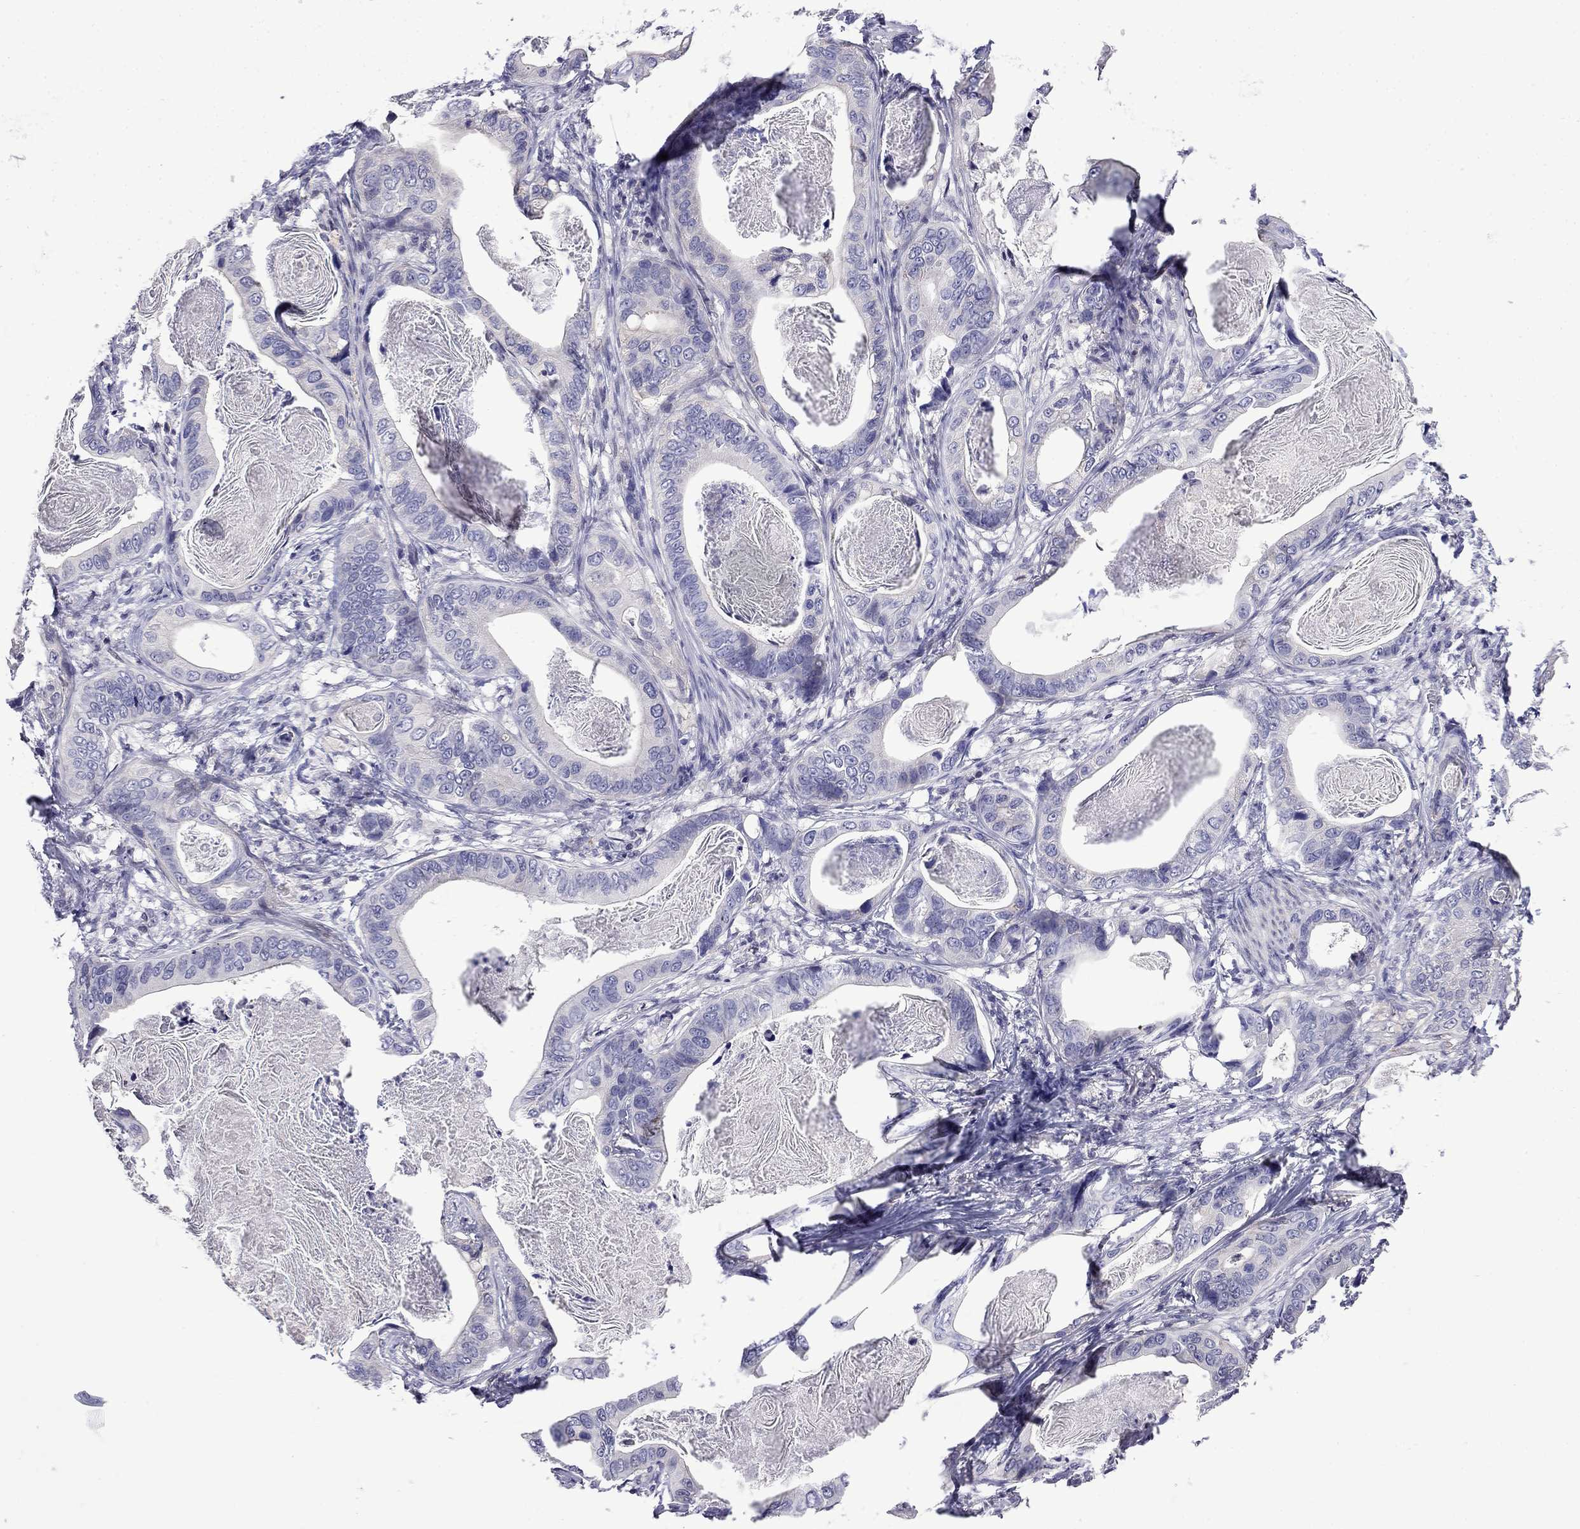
{"staining": {"intensity": "negative", "quantity": "none", "location": "none"}, "tissue": "stomach cancer", "cell_type": "Tumor cells", "image_type": "cancer", "snomed": [{"axis": "morphology", "description": "Adenocarcinoma, NOS"}, {"axis": "topography", "description": "Stomach"}], "caption": "IHC photomicrograph of neoplastic tissue: human adenocarcinoma (stomach) stained with DAB (3,3'-diaminobenzidine) reveals no significant protein staining in tumor cells.", "gene": "PRR18", "patient": {"sex": "male", "age": 84}}